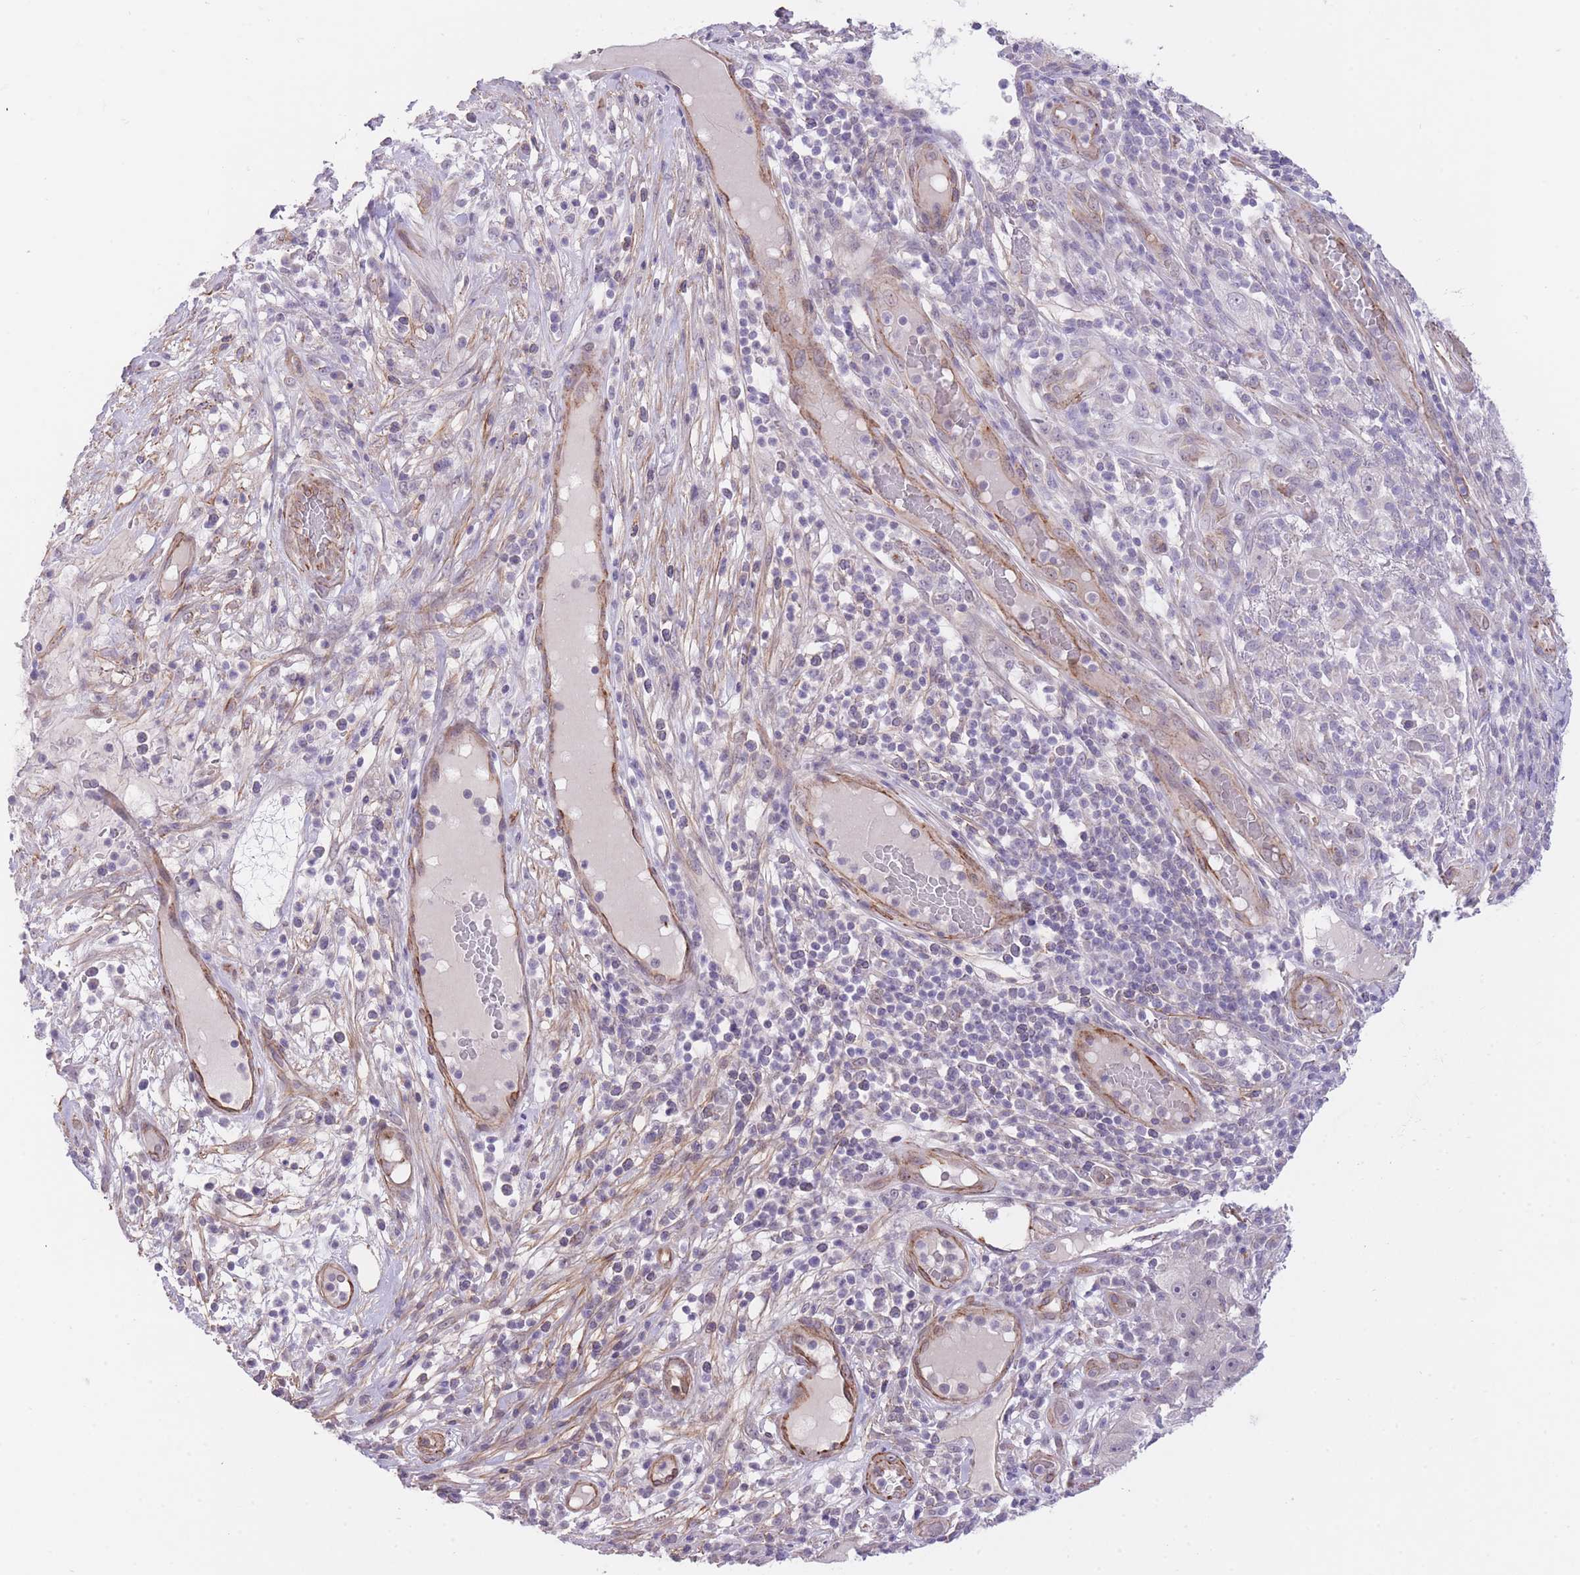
{"staining": {"intensity": "negative", "quantity": "none", "location": "none"}, "tissue": "skin cancer", "cell_type": "Tumor cells", "image_type": "cancer", "snomed": [{"axis": "morphology", "description": "Squamous cell carcinoma, NOS"}, {"axis": "topography", "description": "Skin"}], "caption": "There is no significant staining in tumor cells of skin cancer.", "gene": "QTRT1", "patient": {"sex": "female", "age": 87}}